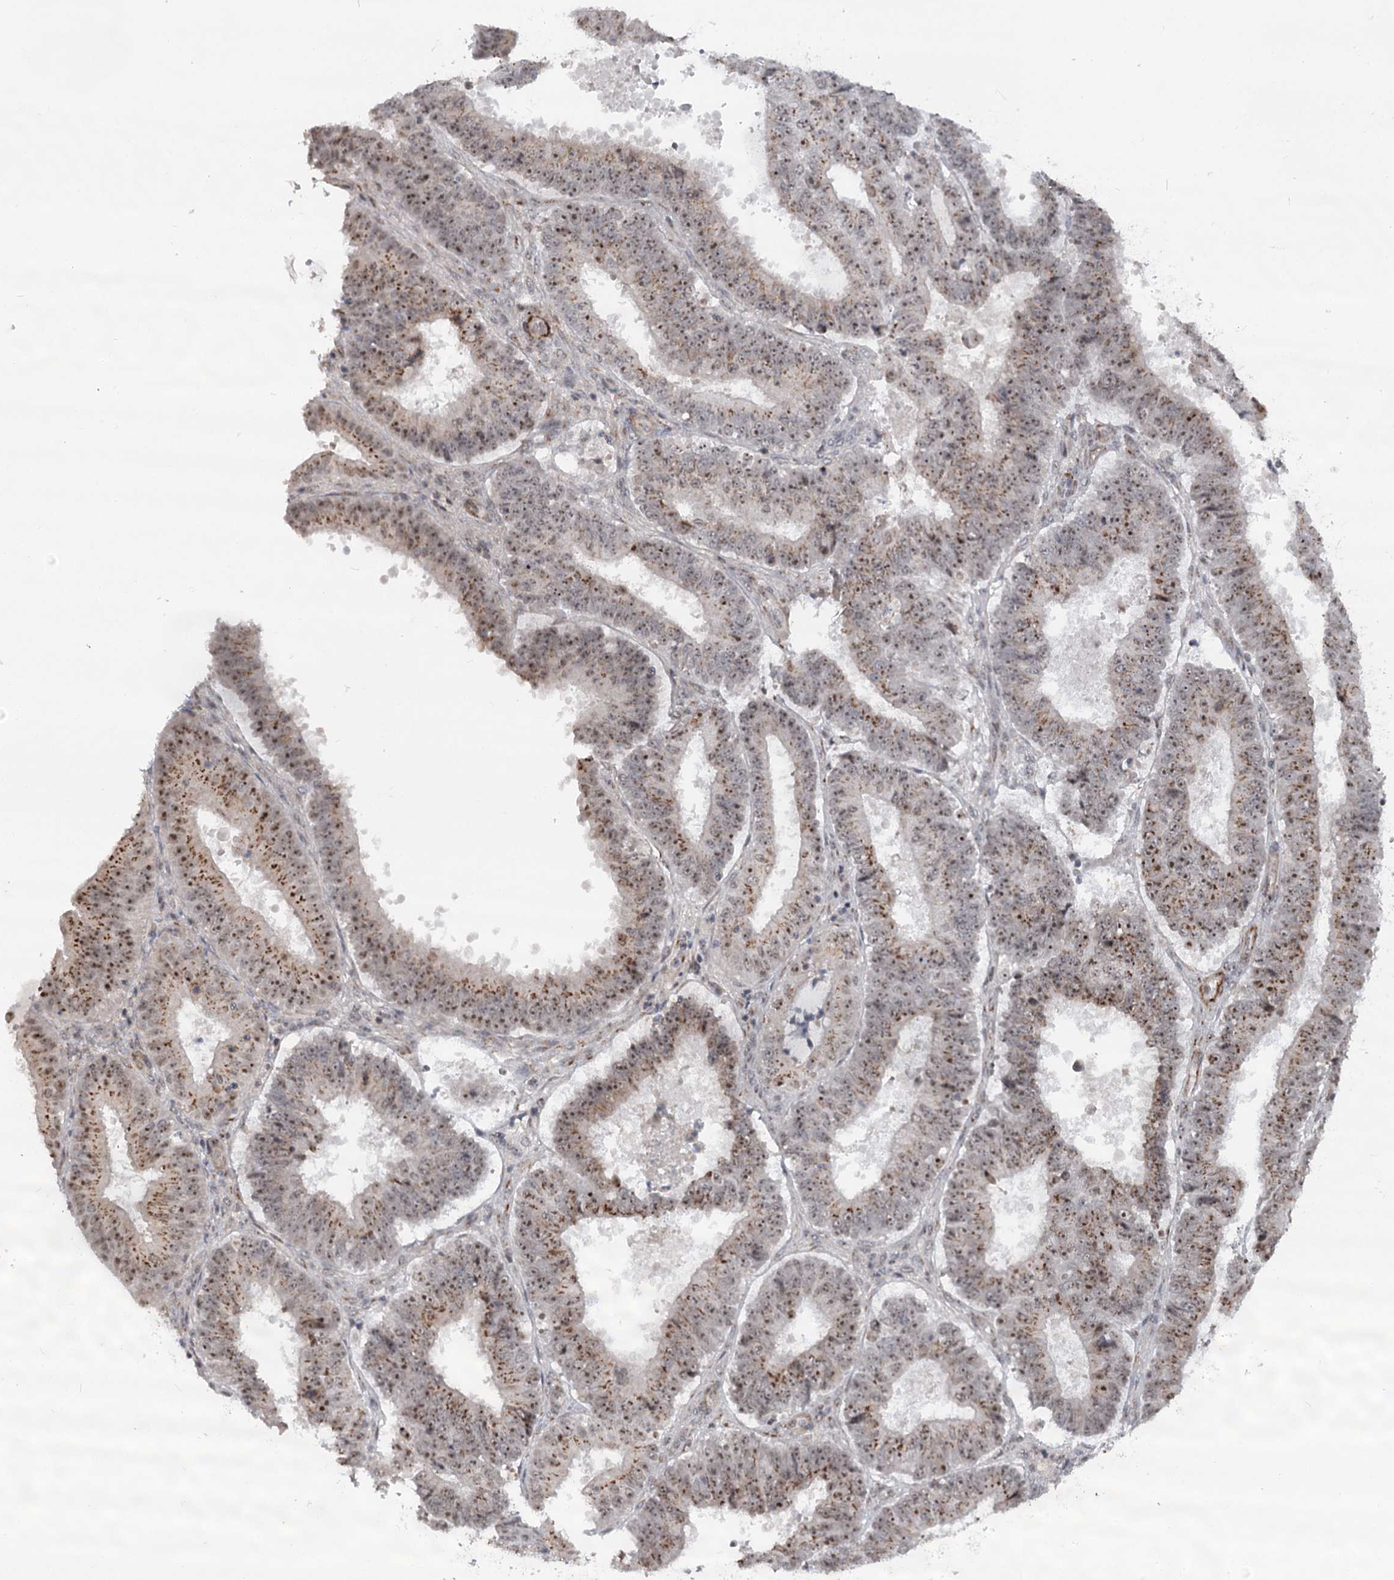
{"staining": {"intensity": "moderate", "quantity": ">75%", "location": "cytoplasmic/membranous,nuclear"}, "tissue": "ovarian cancer", "cell_type": "Tumor cells", "image_type": "cancer", "snomed": [{"axis": "morphology", "description": "Carcinoma, endometroid"}, {"axis": "topography", "description": "Appendix"}, {"axis": "topography", "description": "Ovary"}], "caption": "Ovarian cancer (endometroid carcinoma) stained with immunohistochemistry (IHC) exhibits moderate cytoplasmic/membranous and nuclear expression in about >75% of tumor cells.", "gene": "GNL3L", "patient": {"sex": "female", "age": 42}}